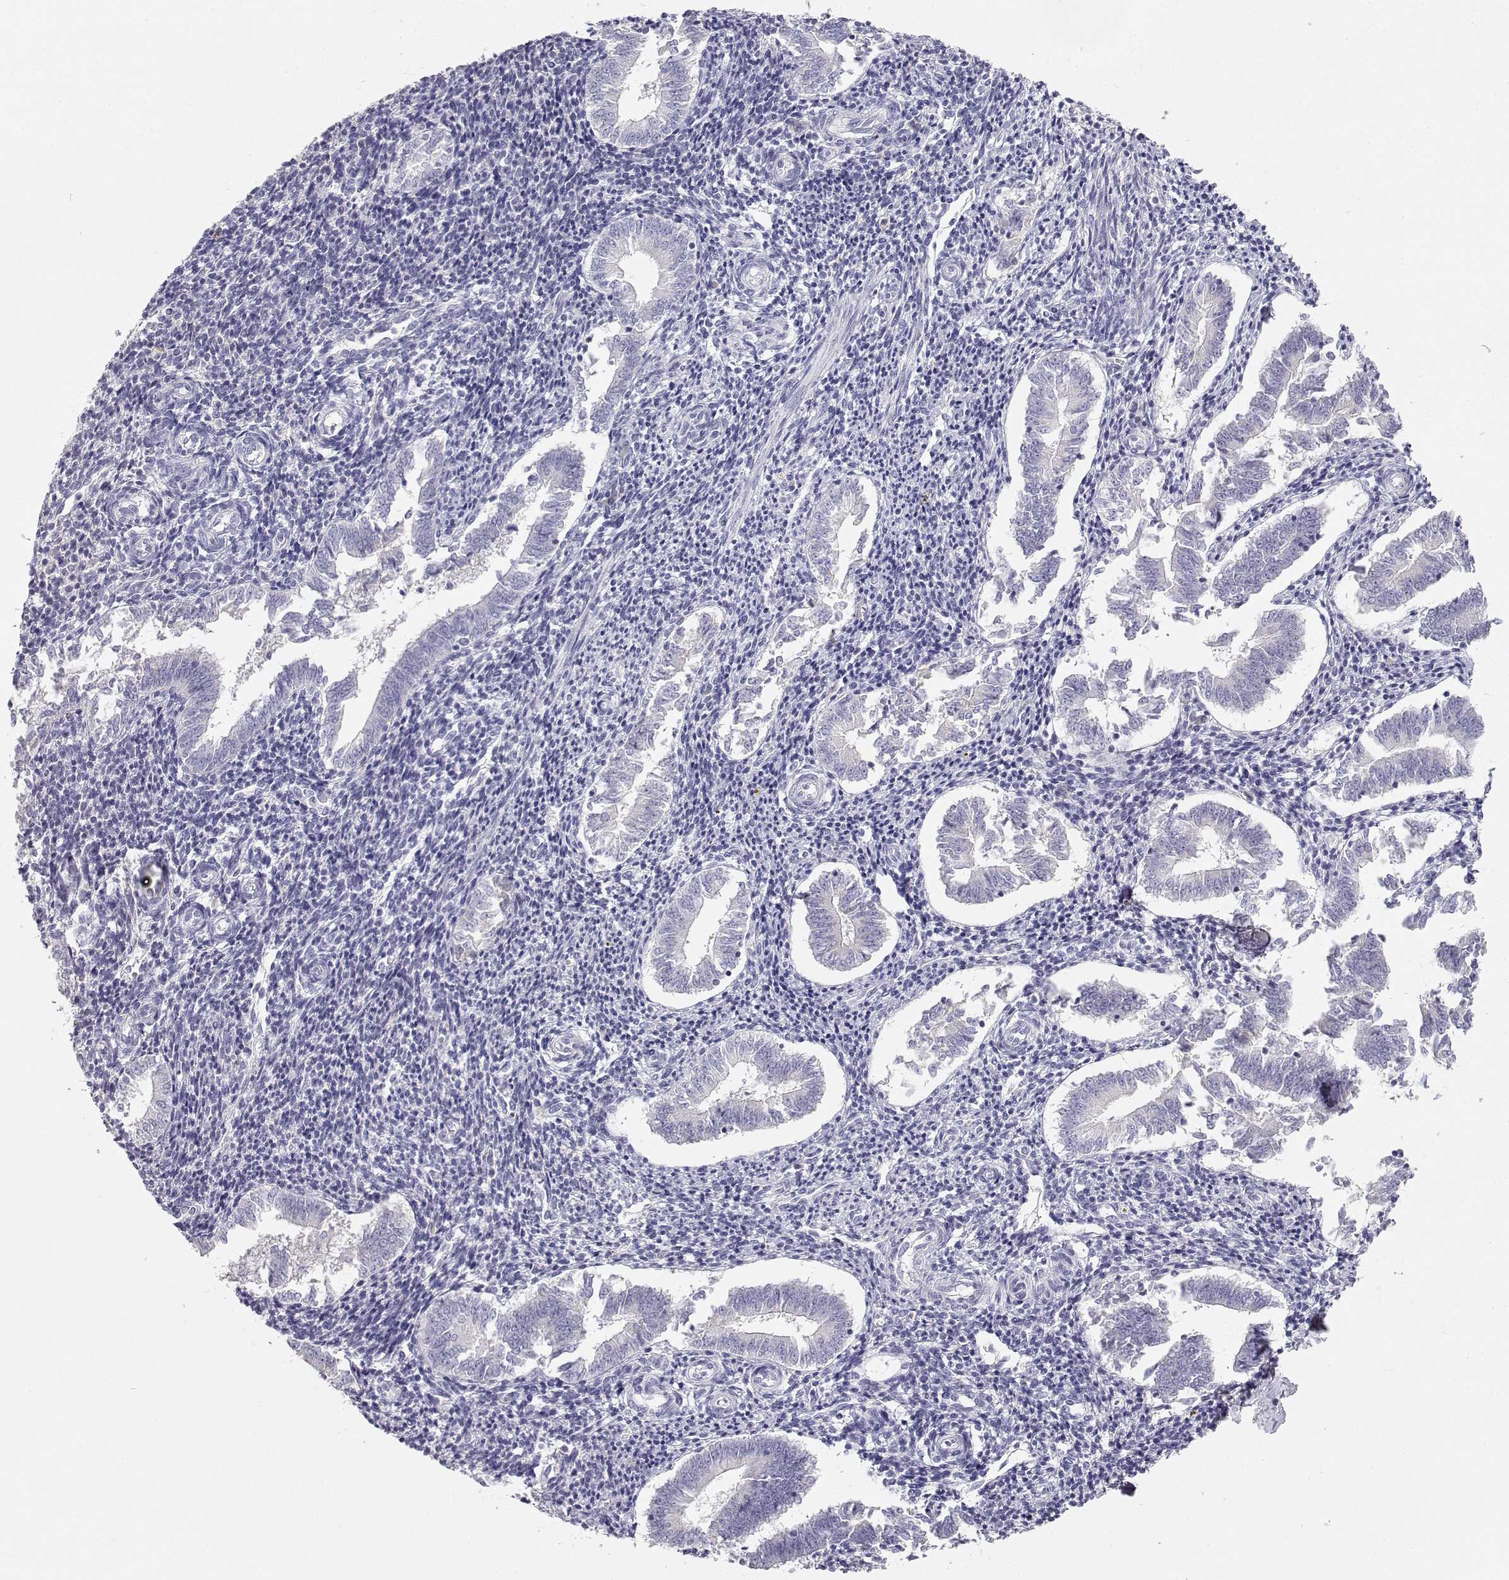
{"staining": {"intensity": "negative", "quantity": "none", "location": "none"}, "tissue": "endometrium", "cell_type": "Cells in endometrial stroma", "image_type": "normal", "snomed": [{"axis": "morphology", "description": "Normal tissue, NOS"}, {"axis": "topography", "description": "Endometrium"}], "caption": "An immunohistochemistry (IHC) image of unremarkable endometrium is shown. There is no staining in cells in endometrial stroma of endometrium.", "gene": "GPR174", "patient": {"sex": "female", "age": 25}}